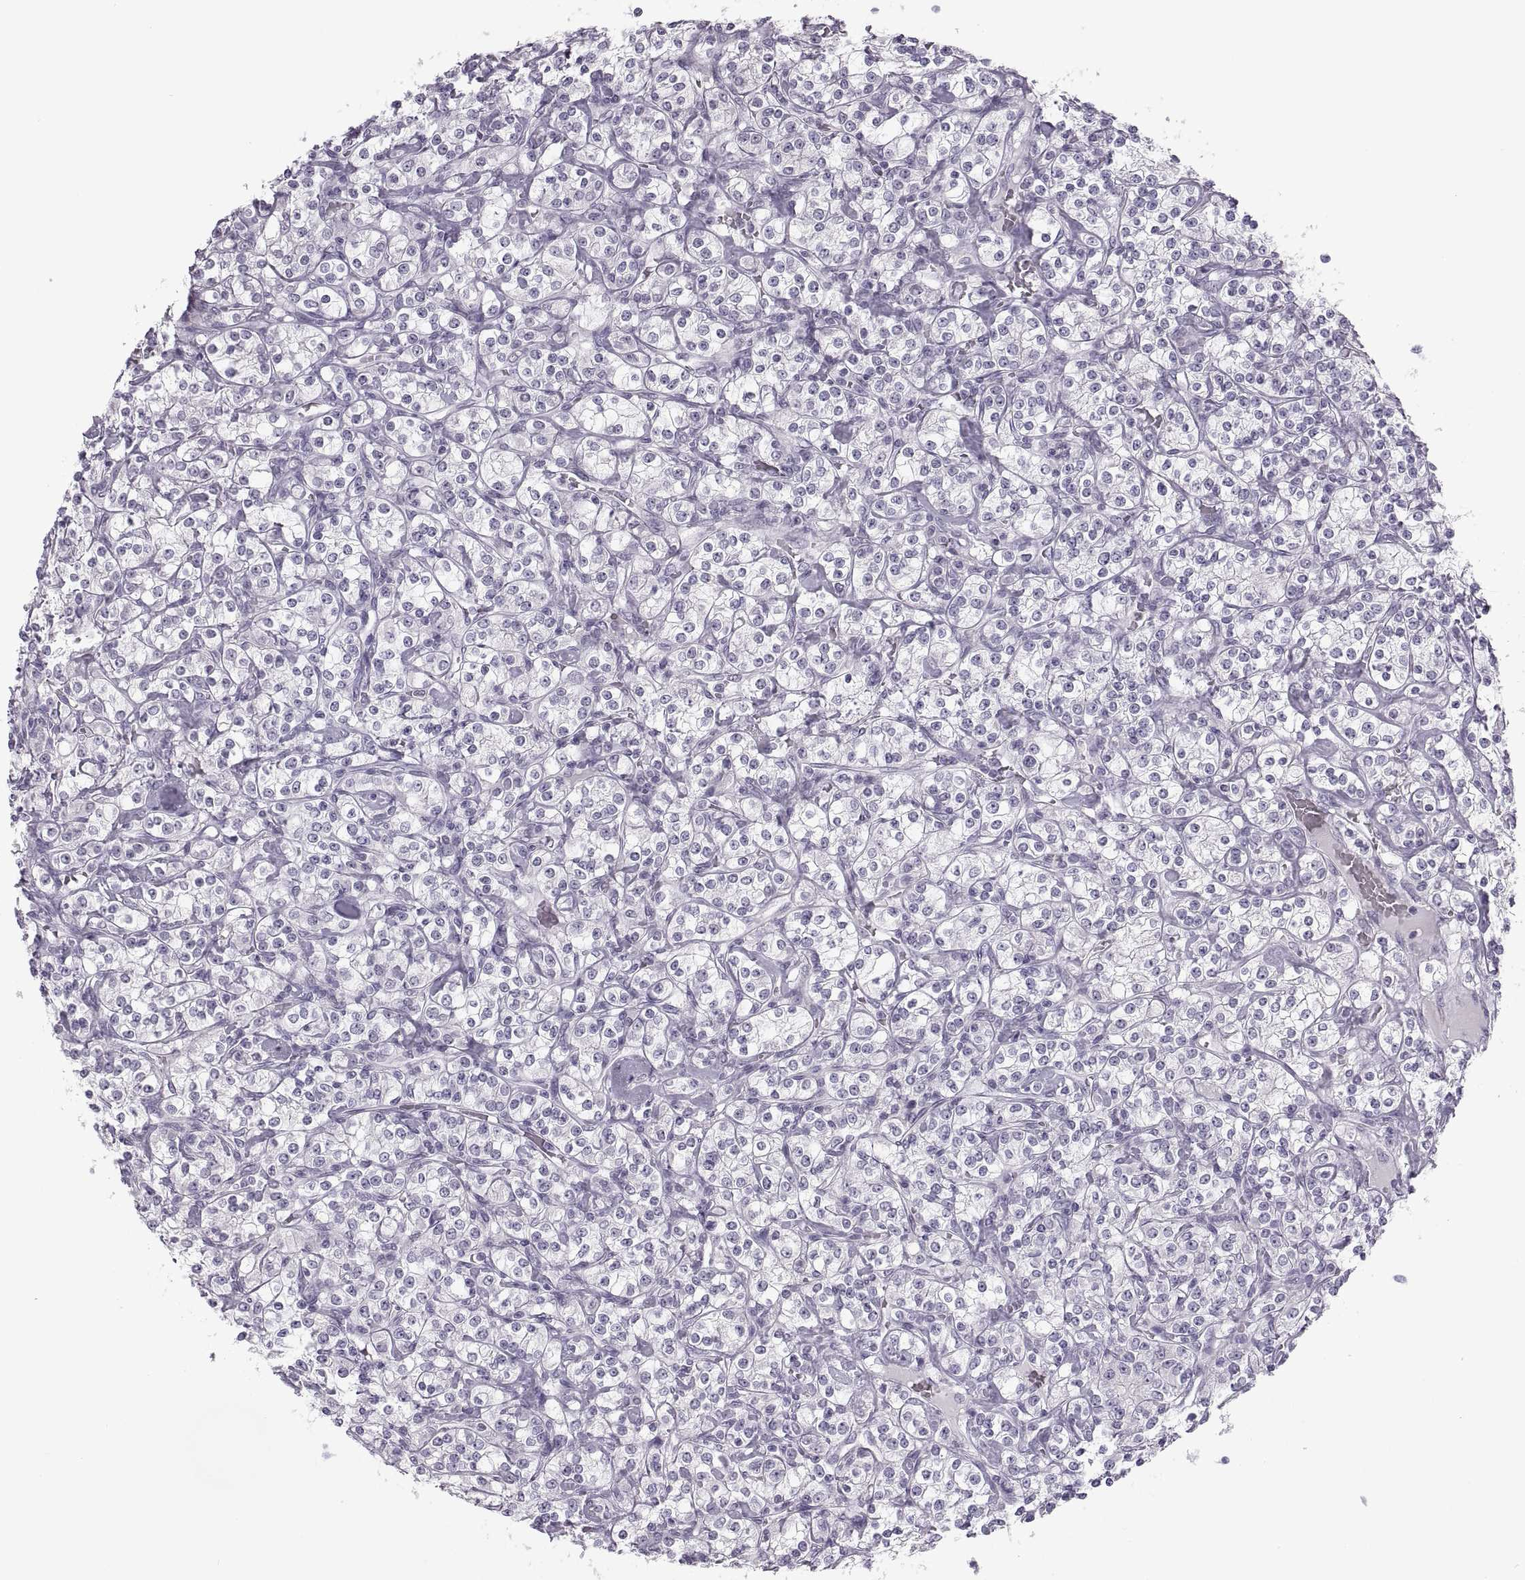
{"staining": {"intensity": "negative", "quantity": "none", "location": "none"}, "tissue": "renal cancer", "cell_type": "Tumor cells", "image_type": "cancer", "snomed": [{"axis": "morphology", "description": "Adenocarcinoma, NOS"}, {"axis": "topography", "description": "Kidney"}], "caption": "This micrograph is of renal cancer (adenocarcinoma) stained with immunohistochemistry to label a protein in brown with the nuclei are counter-stained blue. There is no staining in tumor cells.", "gene": "C3orf22", "patient": {"sex": "male", "age": 77}}